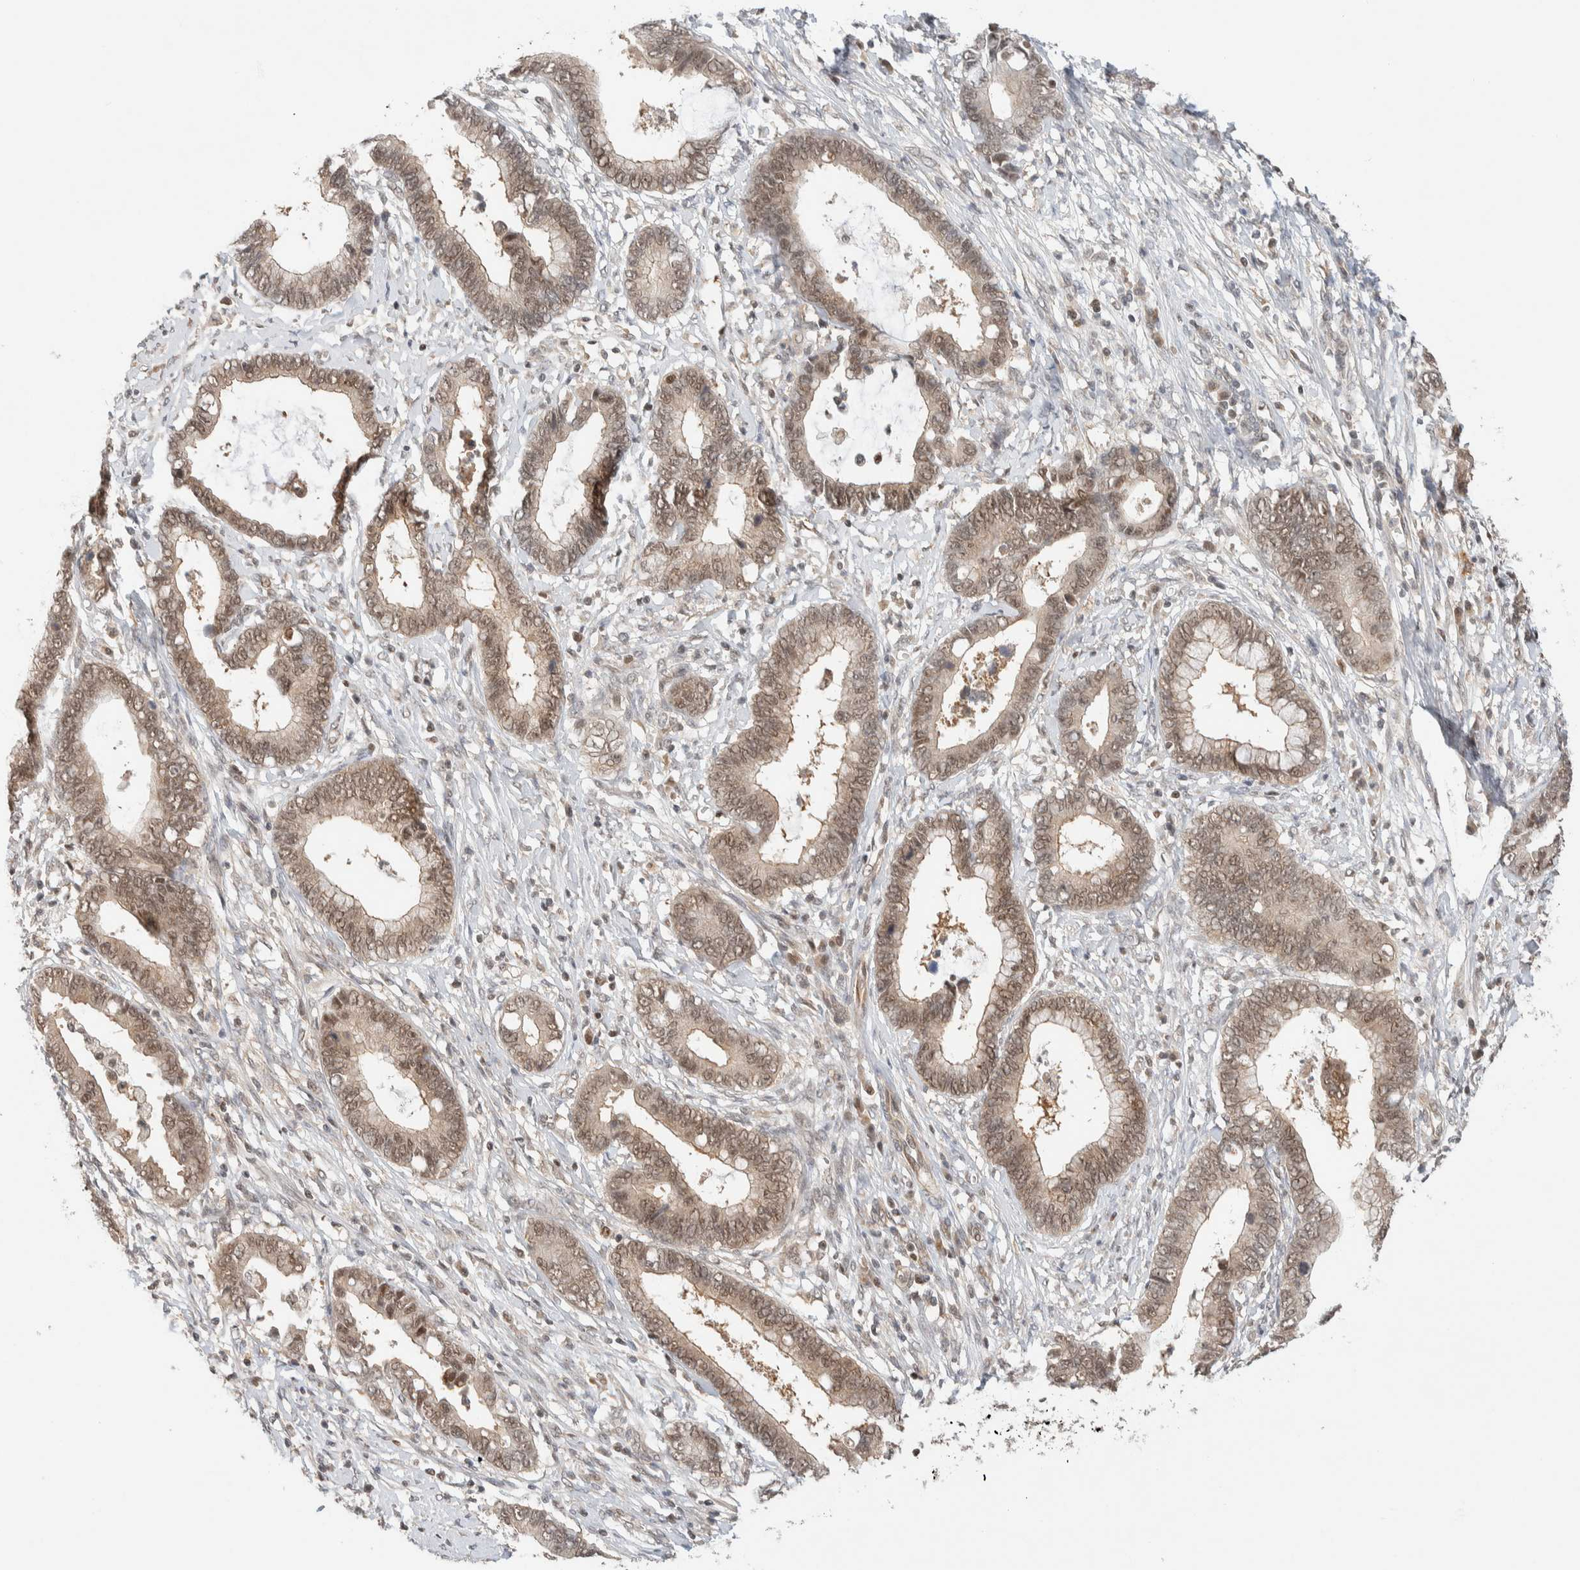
{"staining": {"intensity": "weak", "quantity": ">75%", "location": "cytoplasmic/membranous,nuclear"}, "tissue": "cervical cancer", "cell_type": "Tumor cells", "image_type": "cancer", "snomed": [{"axis": "morphology", "description": "Adenocarcinoma, NOS"}, {"axis": "topography", "description": "Cervix"}], "caption": "Human cervical adenocarcinoma stained with a protein marker displays weak staining in tumor cells.", "gene": "C8orf76", "patient": {"sex": "female", "age": 44}}